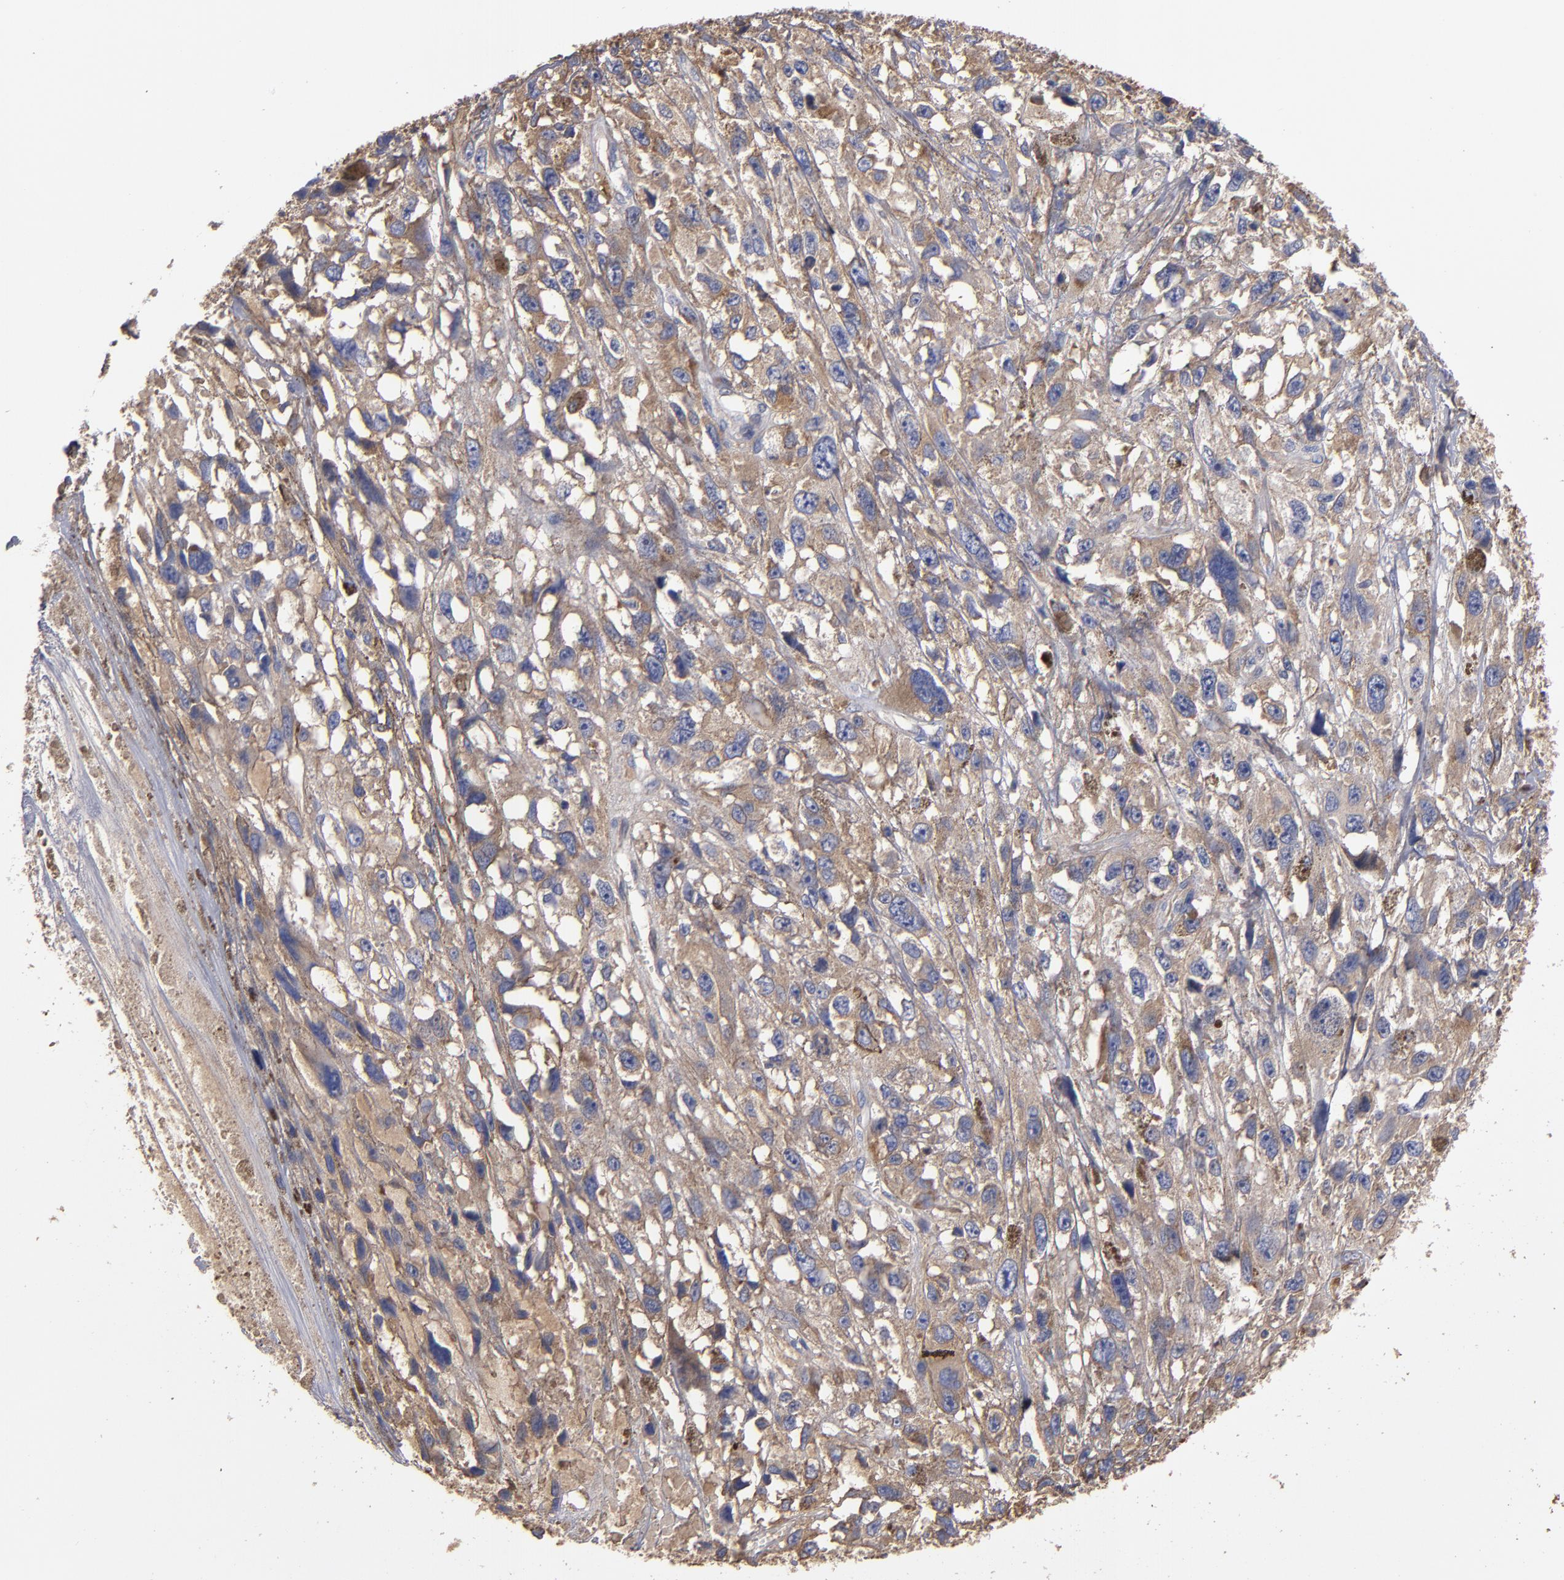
{"staining": {"intensity": "weak", "quantity": "25%-75%", "location": "cytoplasmic/membranous"}, "tissue": "melanoma", "cell_type": "Tumor cells", "image_type": "cancer", "snomed": [{"axis": "morphology", "description": "Malignant melanoma, Metastatic site"}, {"axis": "topography", "description": "Lymph node"}], "caption": "High-magnification brightfield microscopy of malignant melanoma (metastatic site) stained with DAB (brown) and counterstained with hematoxylin (blue). tumor cells exhibit weak cytoplasmic/membranous expression is appreciated in about25%-75% of cells.", "gene": "ESYT2", "patient": {"sex": "male", "age": 59}}